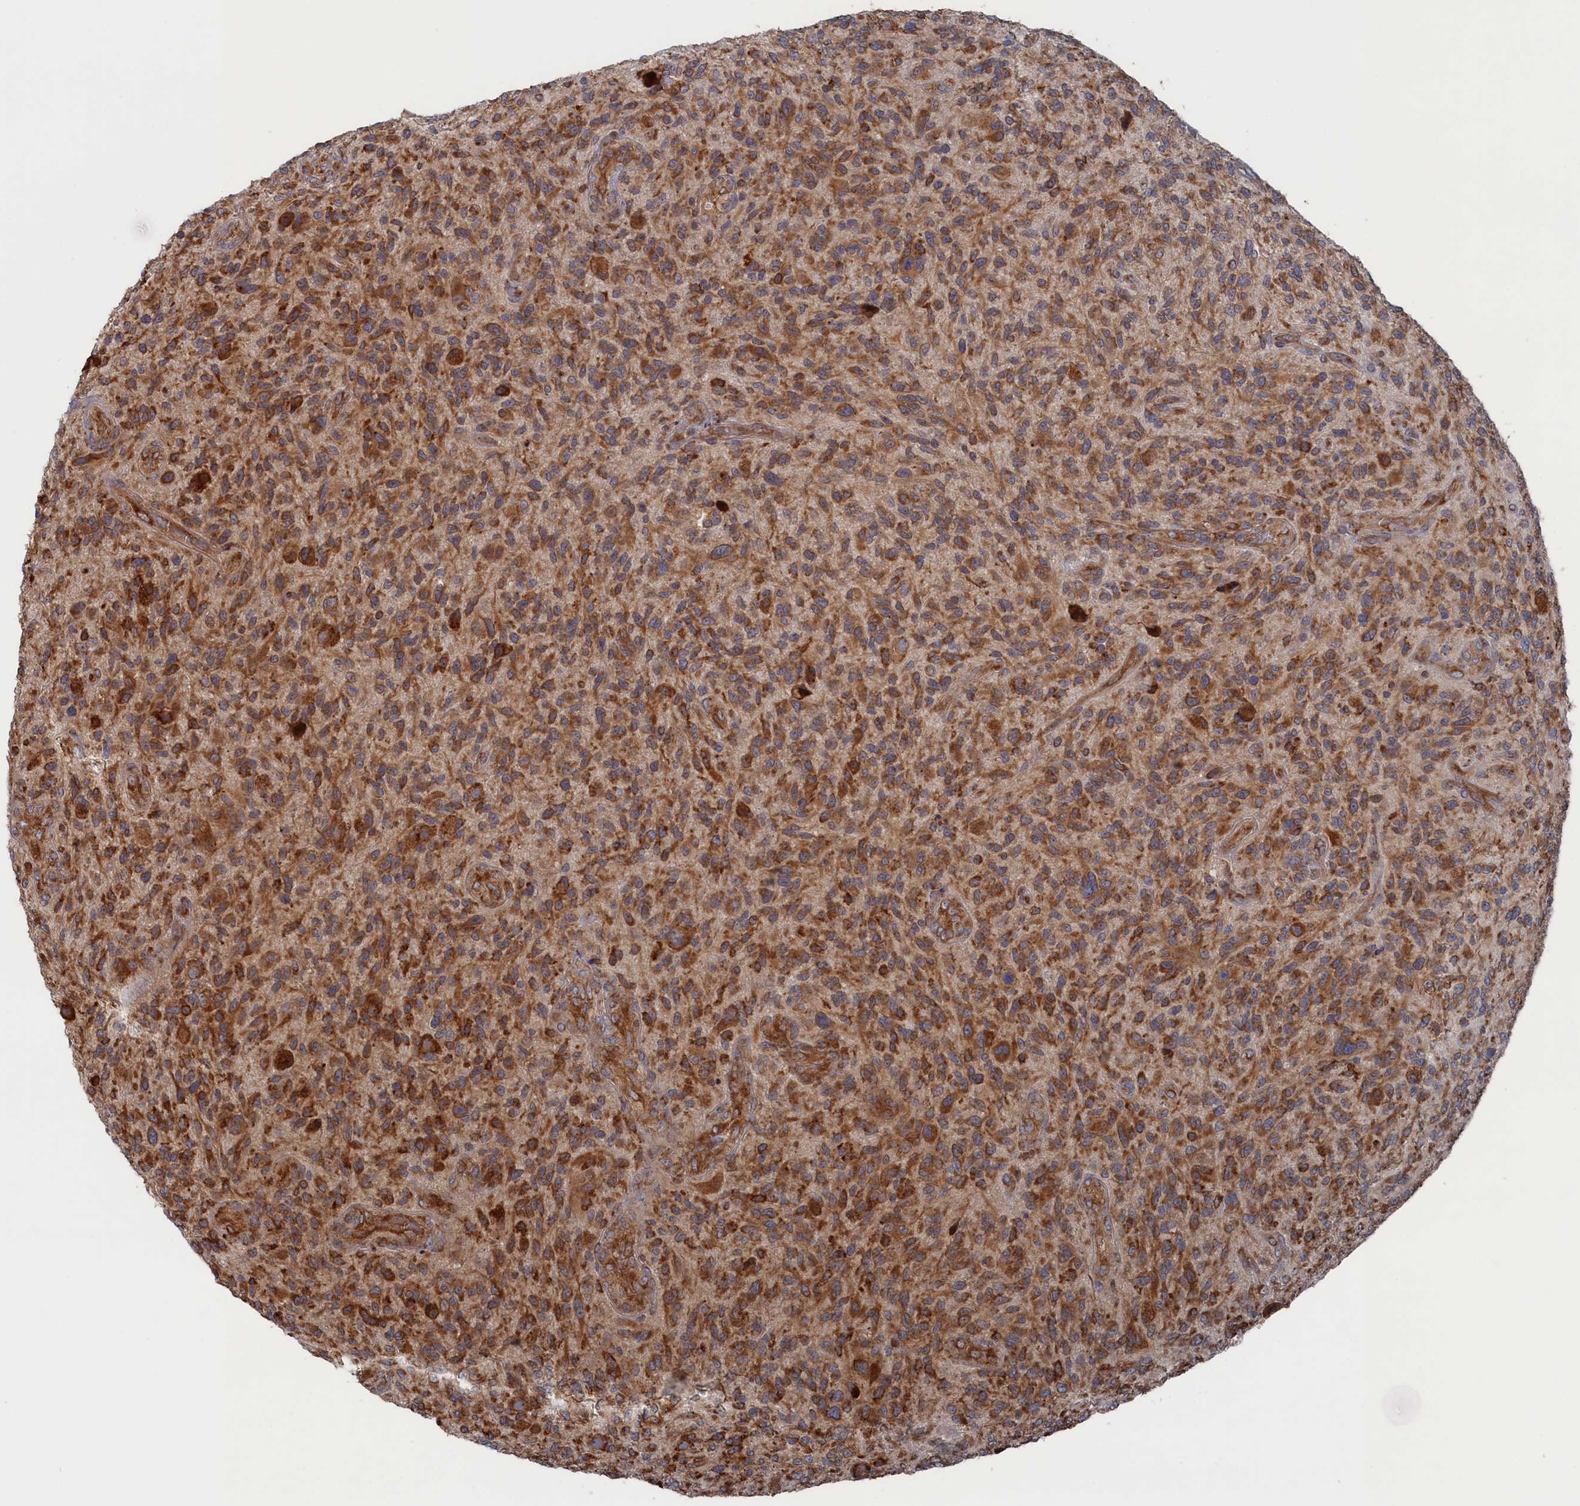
{"staining": {"intensity": "moderate", "quantity": ">75%", "location": "cytoplasmic/membranous"}, "tissue": "glioma", "cell_type": "Tumor cells", "image_type": "cancer", "snomed": [{"axis": "morphology", "description": "Glioma, malignant, High grade"}, {"axis": "topography", "description": "Brain"}], "caption": "Glioma was stained to show a protein in brown. There is medium levels of moderate cytoplasmic/membranous staining in about >75% of tumor cells. The staining was performed using DAB (3,3'-diaminobenzidine), with brown indicating positive protein expression. Nuclei are stained blue with hematoxylin.", "gene": "BPIFB6", "patient": {"sex": "male", "age": 47}}